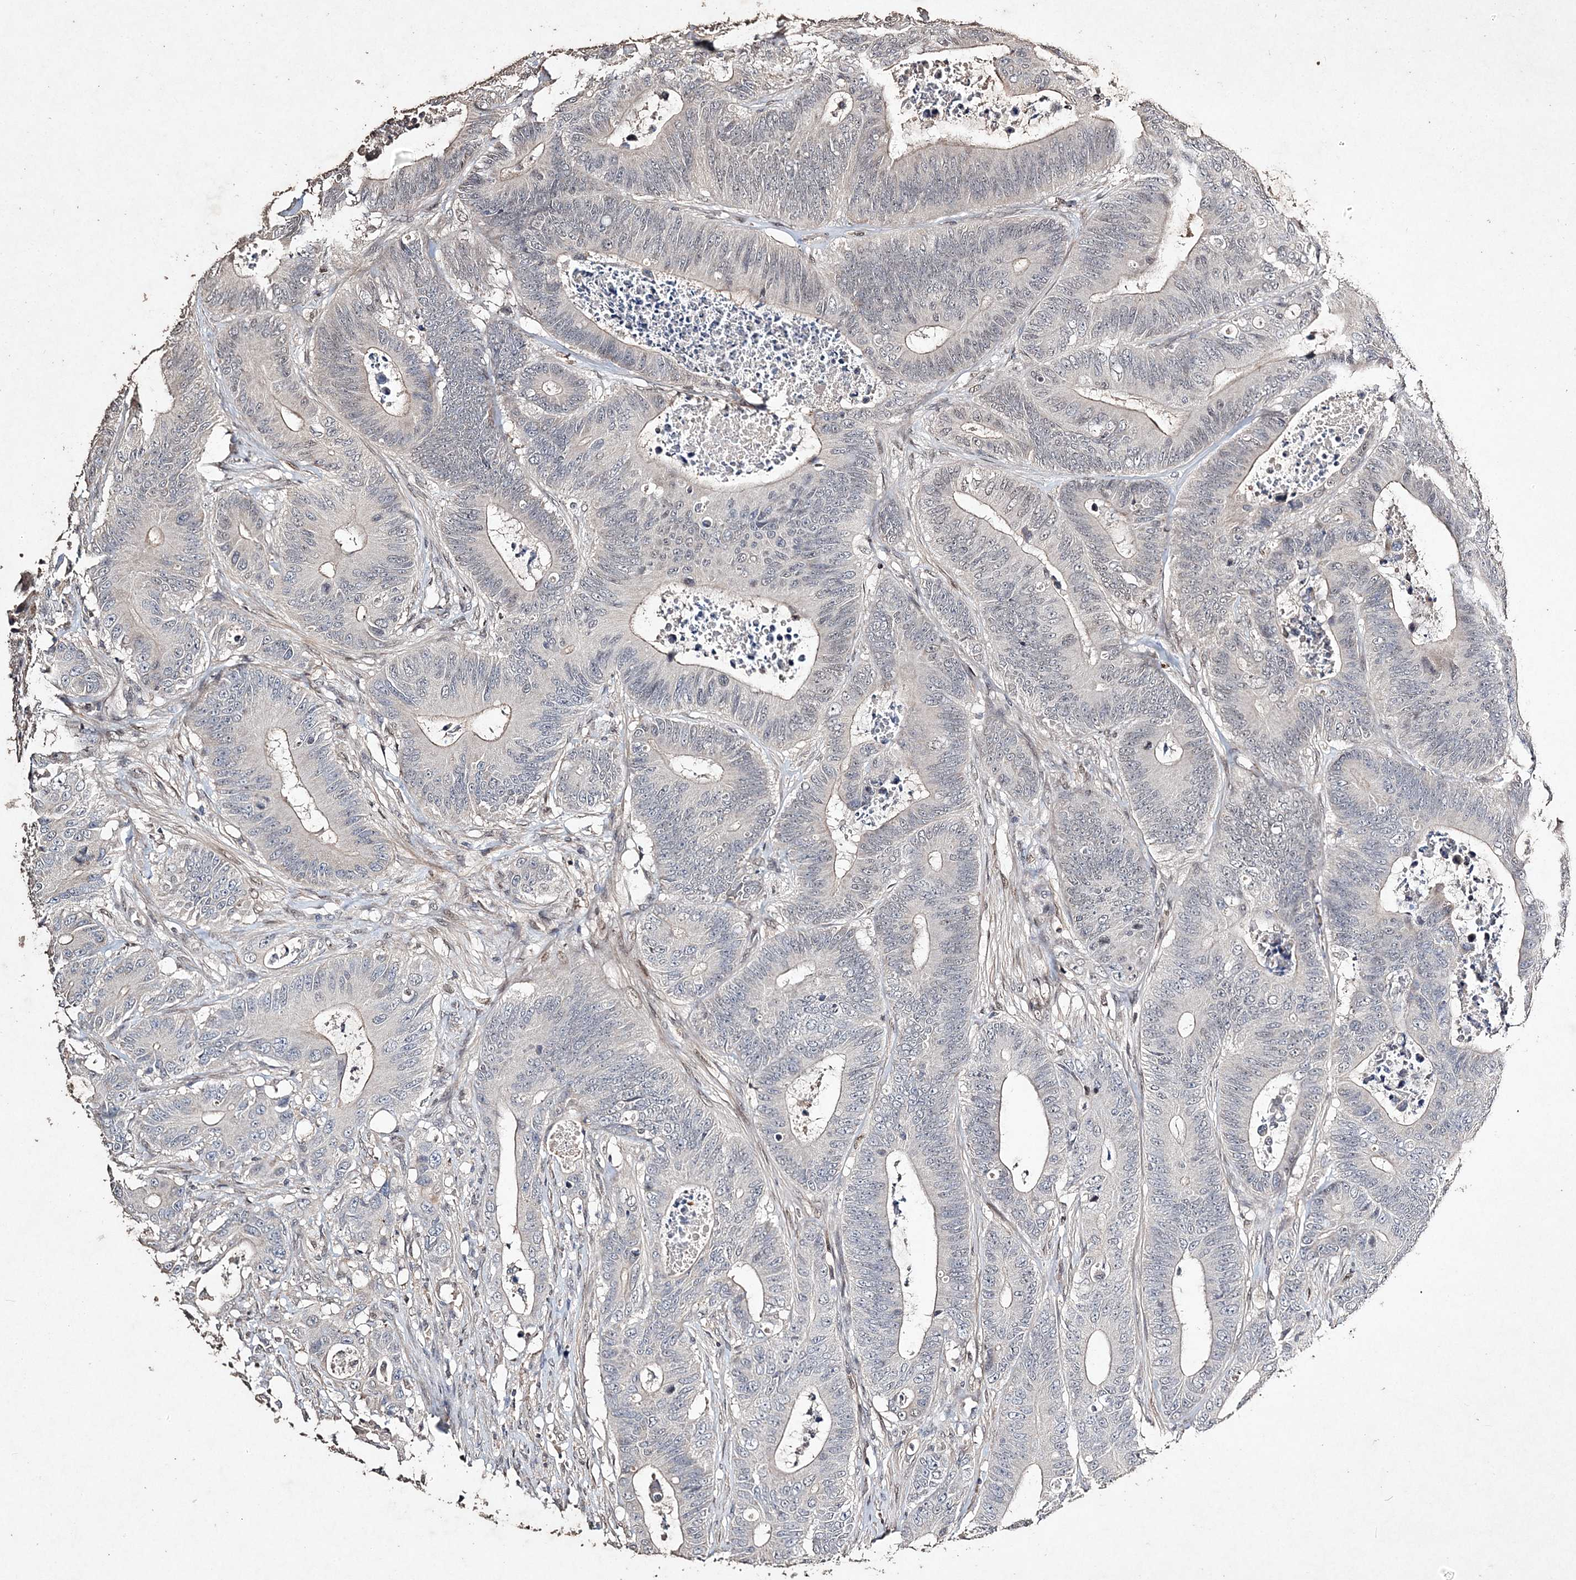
{"staining": {"intensity": "negative", "quantity": "none", "location": "none"}, "tissue": "colorectal cancer", "cell_type": "Tumor cells", "image_type": "cancer", "snomed": [{"axis": "morphology", "description": "Adenocarcinoma, NOS"}, {"axis": "topography", "description": "Colon"}], "caption": "Colorectal adenocarcinoma stained for a protein using immunohistochemistry reveals no positivity tumor cells.", "gene": "C3orf38", "patient": {"sex": "male", "age": 83}}